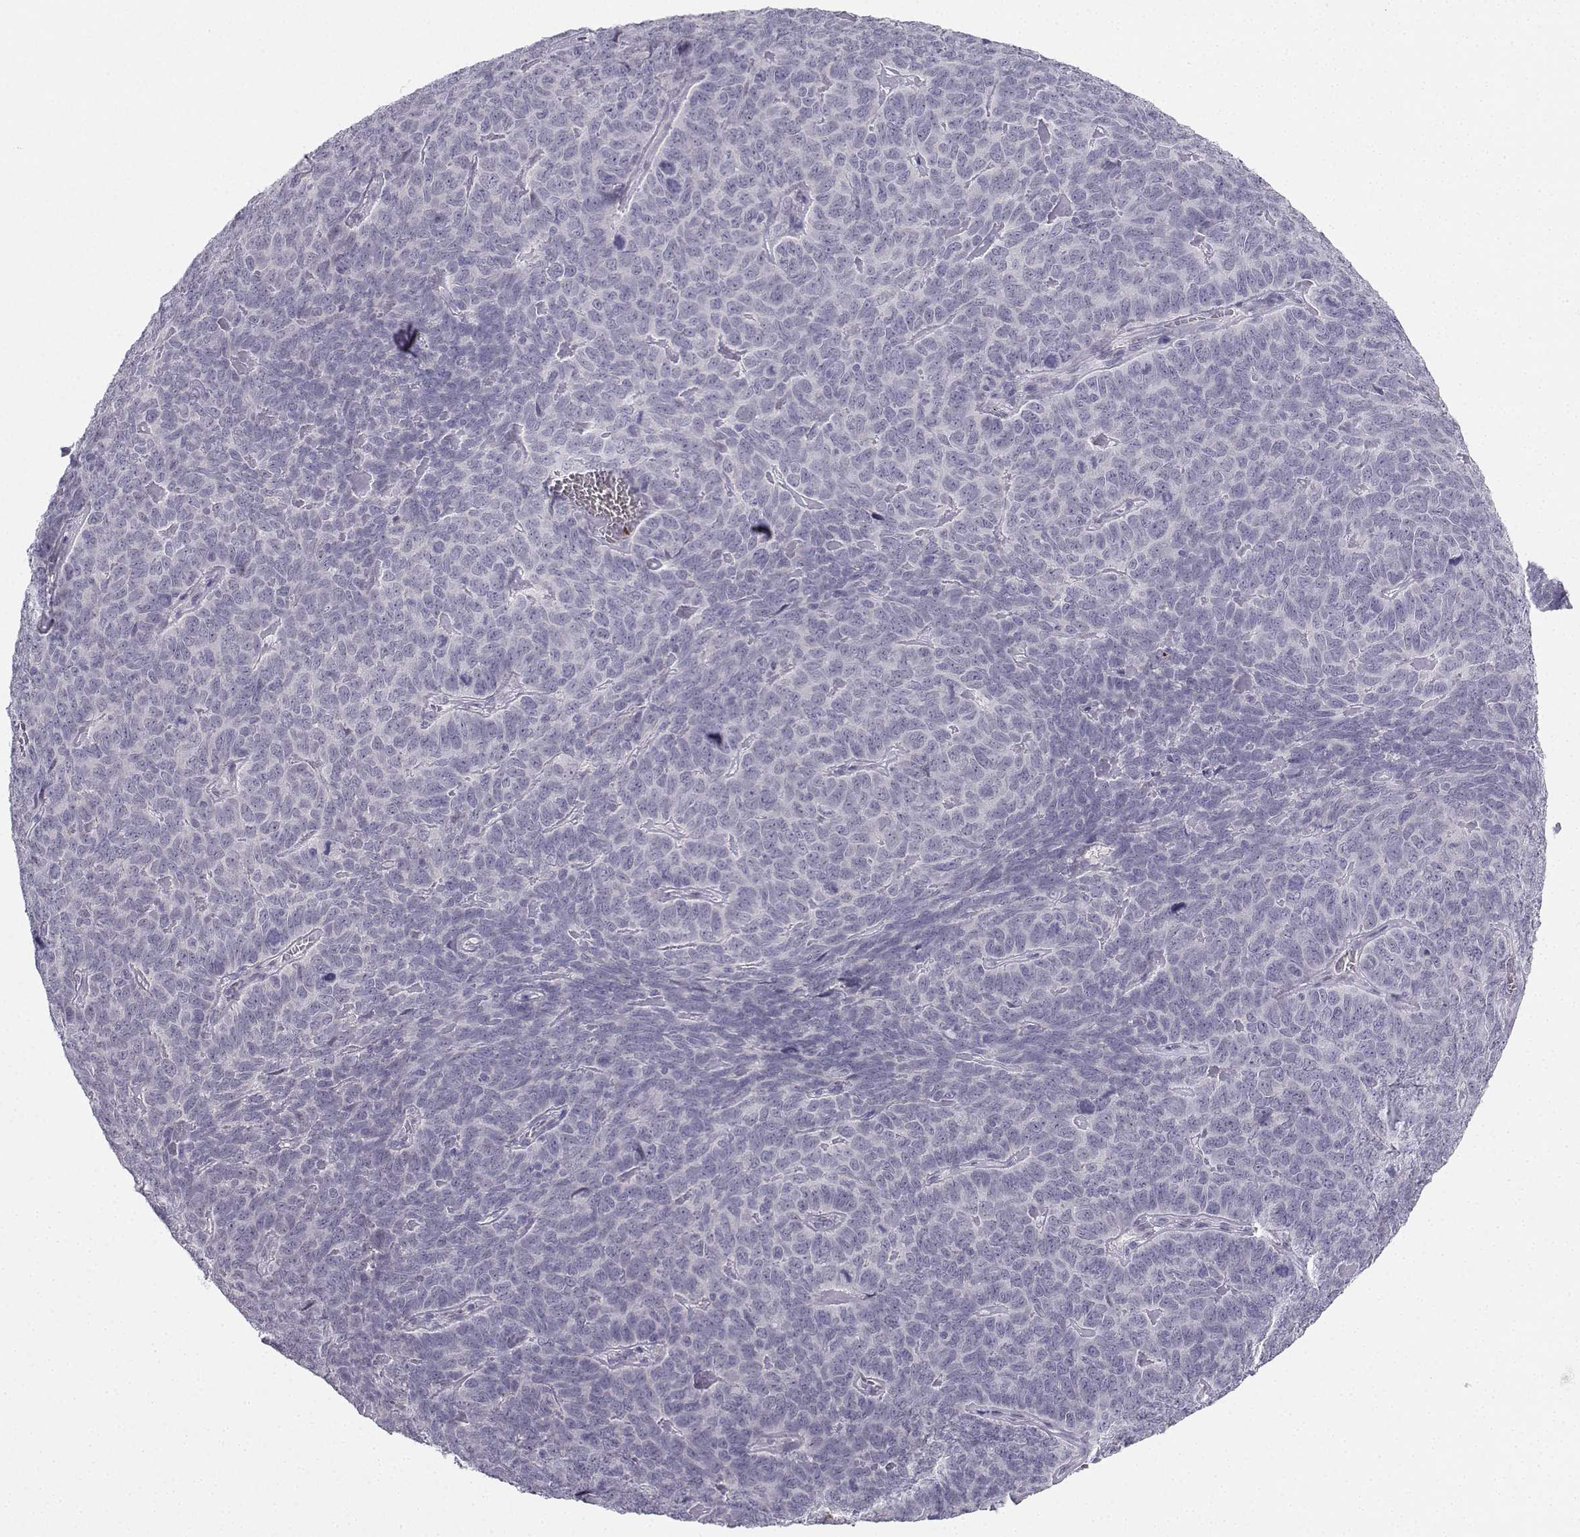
{"staining": {"intensity": "negative", "quantity": "none", "location": "none"}, "tissue": "skin cancer", "cell_type": "Tumor cells", "image_type": "cancer", "snomed": [{"axis": "morphology", "description": "Squamous cell carcinoma, NOS"}, {"axis": "topography", "description": "Skin"}, {"axis": "topography", "description": "Anal"}], "caption": "Immunohistochemistry (IHC) of skin squamous cell carcinoma demonstrates no staining in tumor cells. The staining was performed using DAB to visualize the protein expression in brown, while the nuclei were stained in blue with hematoxylin (Magnification: 20x).", "gene": "CALY", "patient": {"sex": "female", "age": 51}}